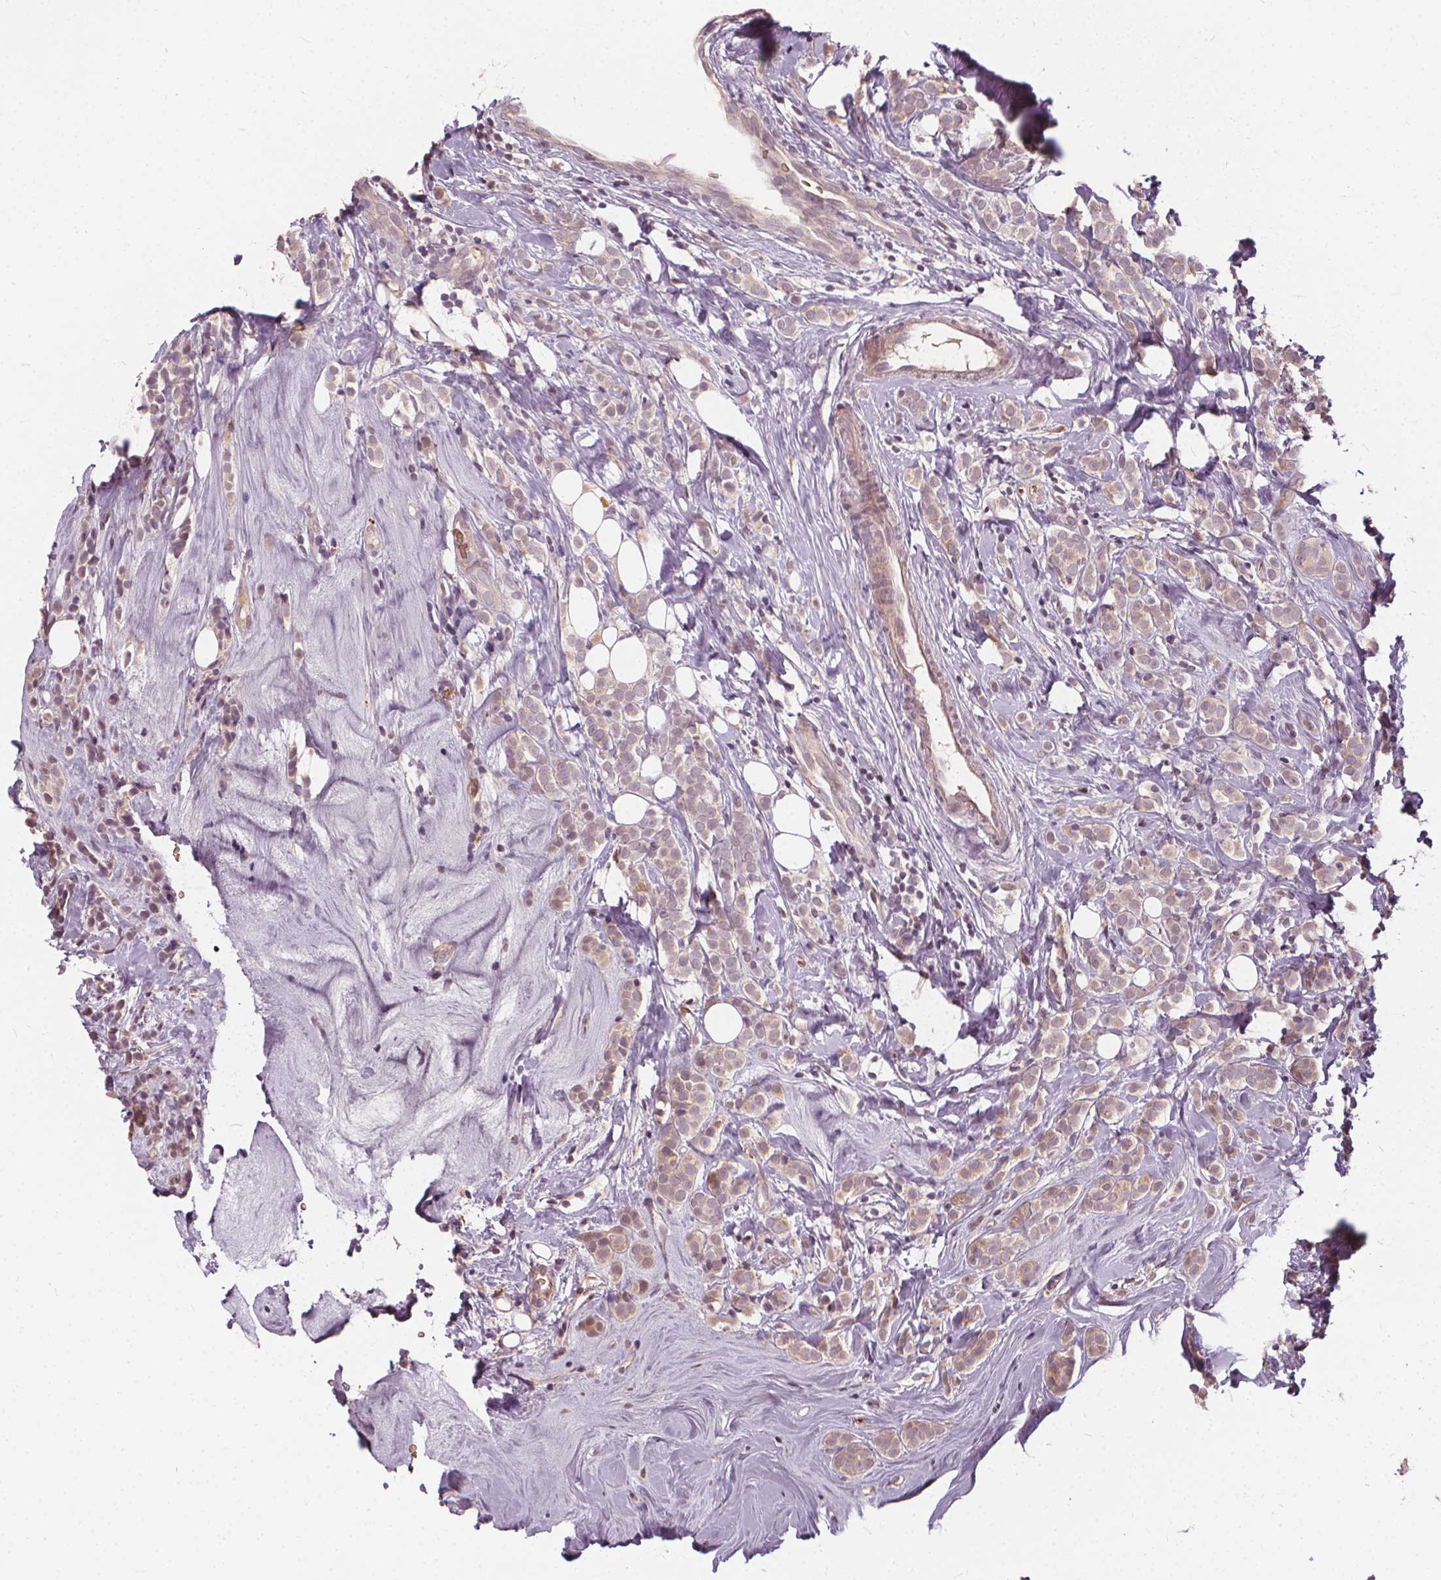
{"staining": {"intensity": "weak", "quantity": ">75%", "location": "cytoplasmic/membranous"}, "tissue": "breast cancer", "cell_type": "Tumor cells", "image_type": "cancer", "snomed": [{"axis": "morphology", "description": "Lobular carcinoma"}, {"axis": "topography", "description": "Breast"}], "caption": "Protein expression analysis of breast lobular carcinoma displays weak cytoplasmic/membranous expression in about >75% of tumor cells. (Stains: DAB in brown, nuclei in blue, Microscopy: brightfield microscopy at high magnification).", "gene": "IPO13", "patient": {"sex": "female", "age": 49}}